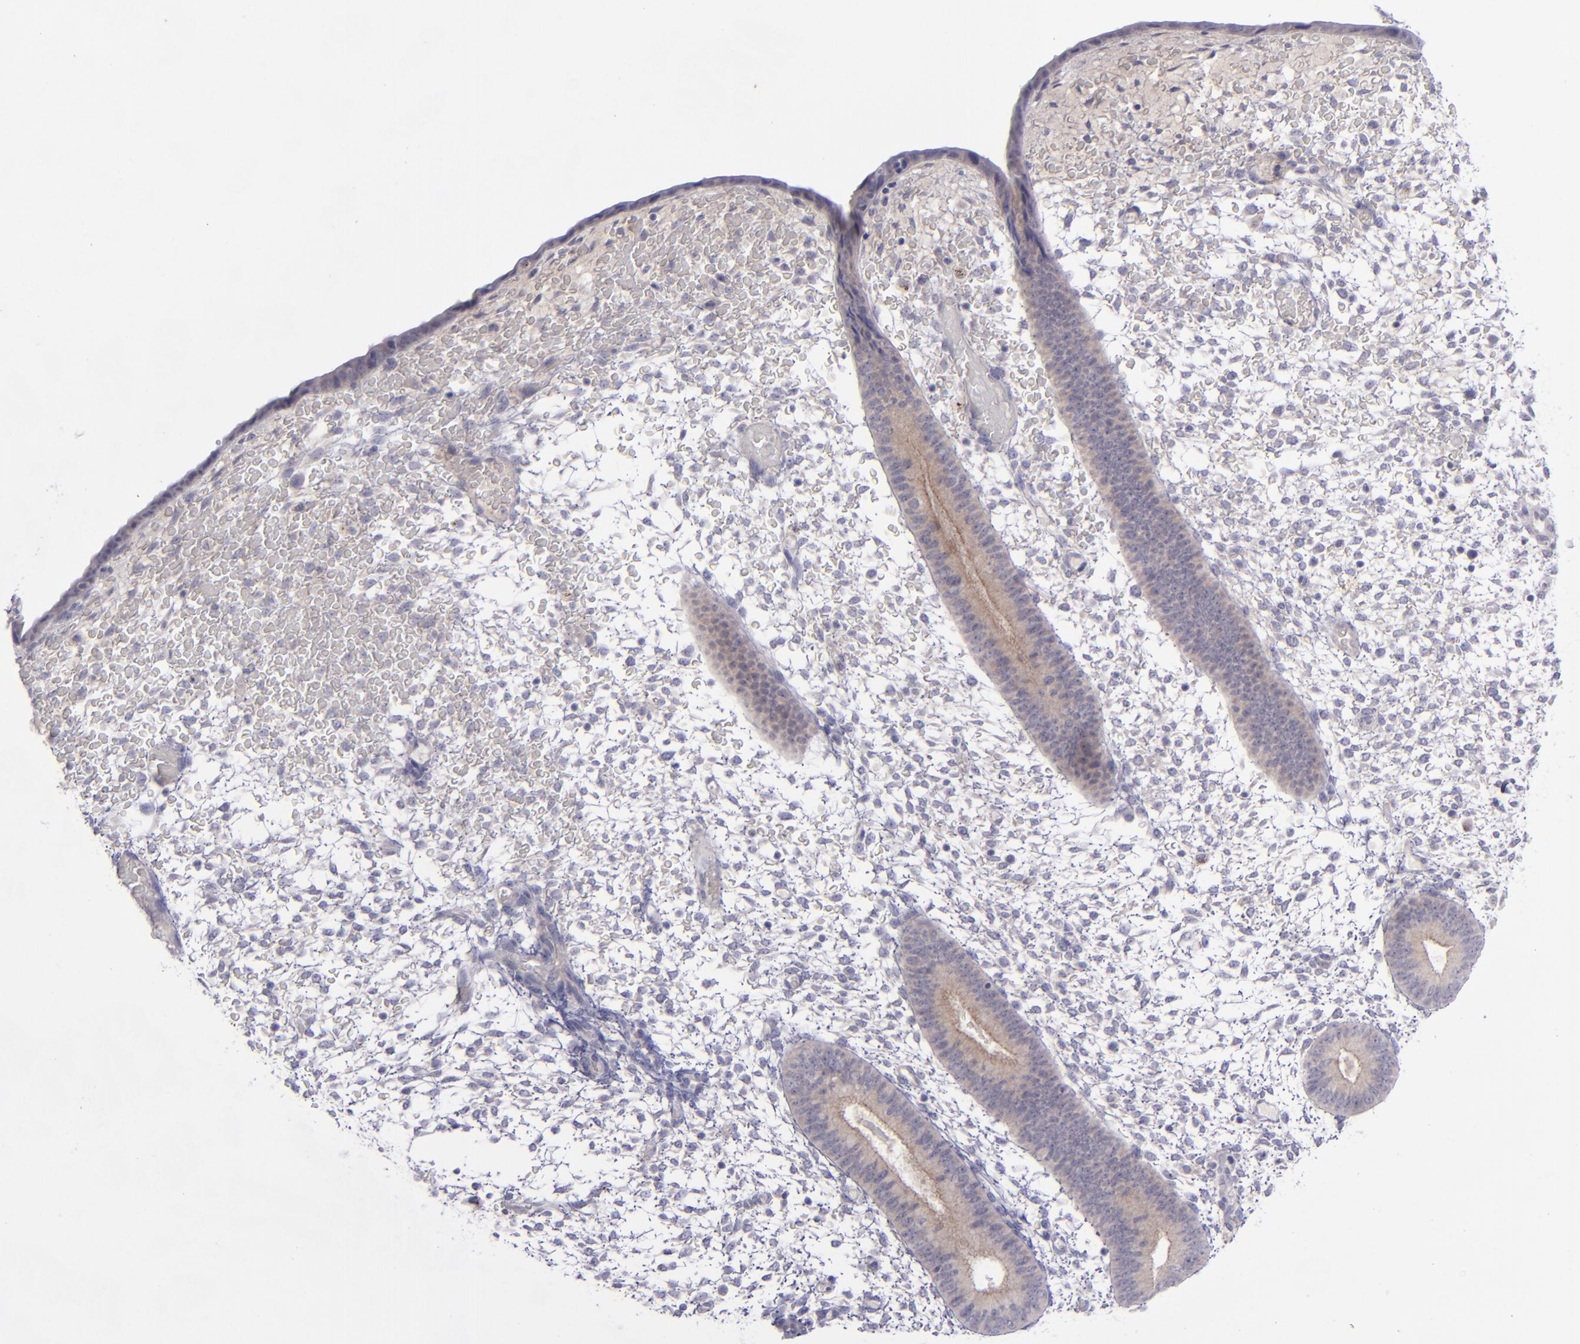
{"staining": {"intensity": "negative", "quantity": "none", "location": "none"}, "tissue": "endometrium", "cell_type": "Cells in endometrial stroma", "image_type": "normal", "snomed": [{"axis": "morphology", "description": "Normal tissue, NOS"}, {"axis": "topography", "description": "Endometrium"}], "caption": "A high-resolution image shows immunohistochemistry staining of normal endometrium, which shows no significant positivity in cells in endometrial stroma. (Immunohistochemistry (ihc), brightfield microscopy, high magnification).", "gene": "EVPL", "patient": {"sex": "female", "age": 42}}